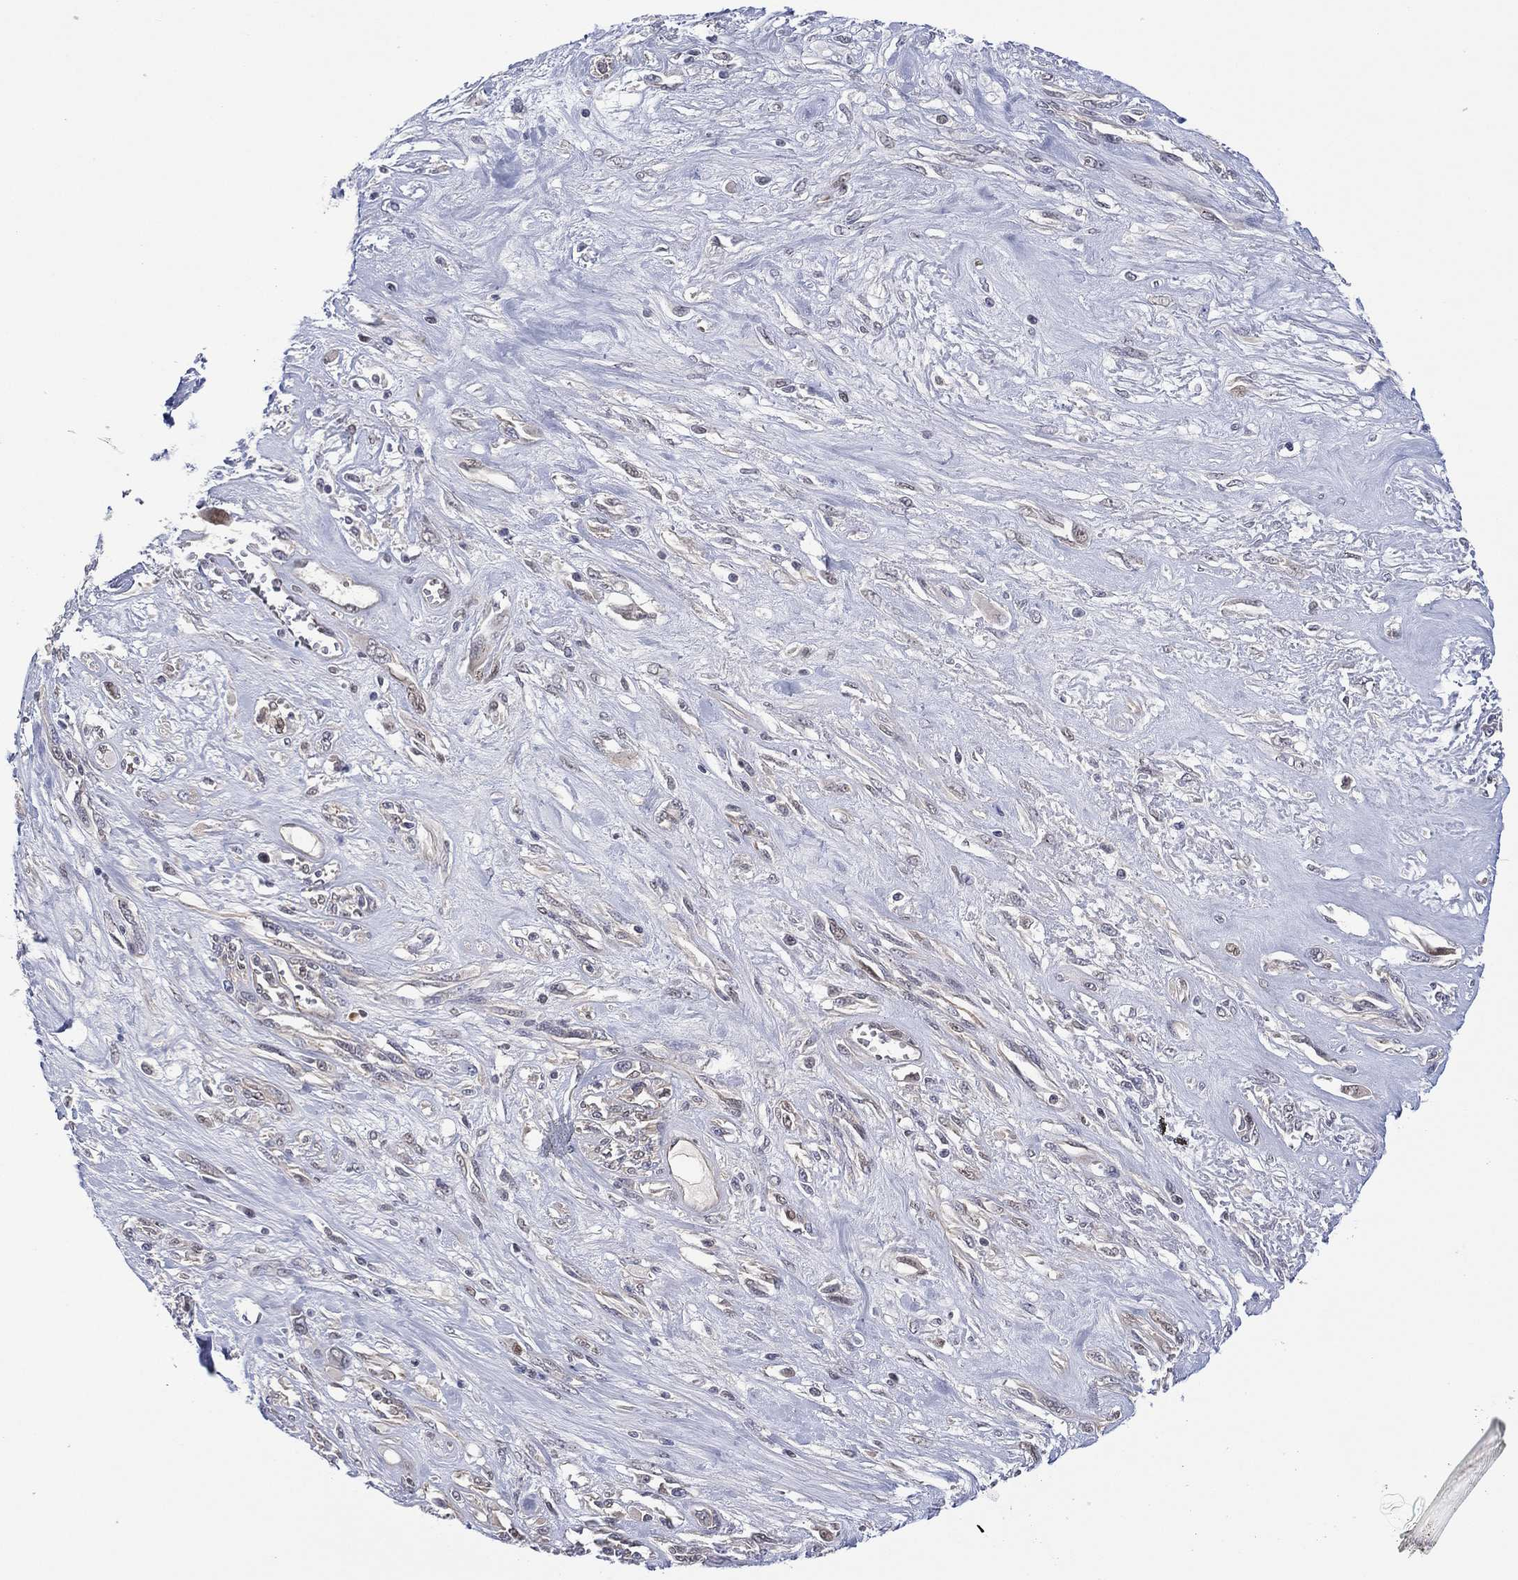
{"staining": {"intensity": "negative", "quantity": "none", "location": "none"}, "tissue": "melanoma", "cell_type": "Tumor cells", "image_type": "cancer", "snomed": [{"axis": "morphology", "description": "Malignant melanoma, NOS"}, {"axis": "topography", "description": "Skin"}], "caption": "Protein analysis of melanoma reveals no significant expression in tumor cells.", "gene": "GSE1", "patient": {"sex": "female", "age": 91}}